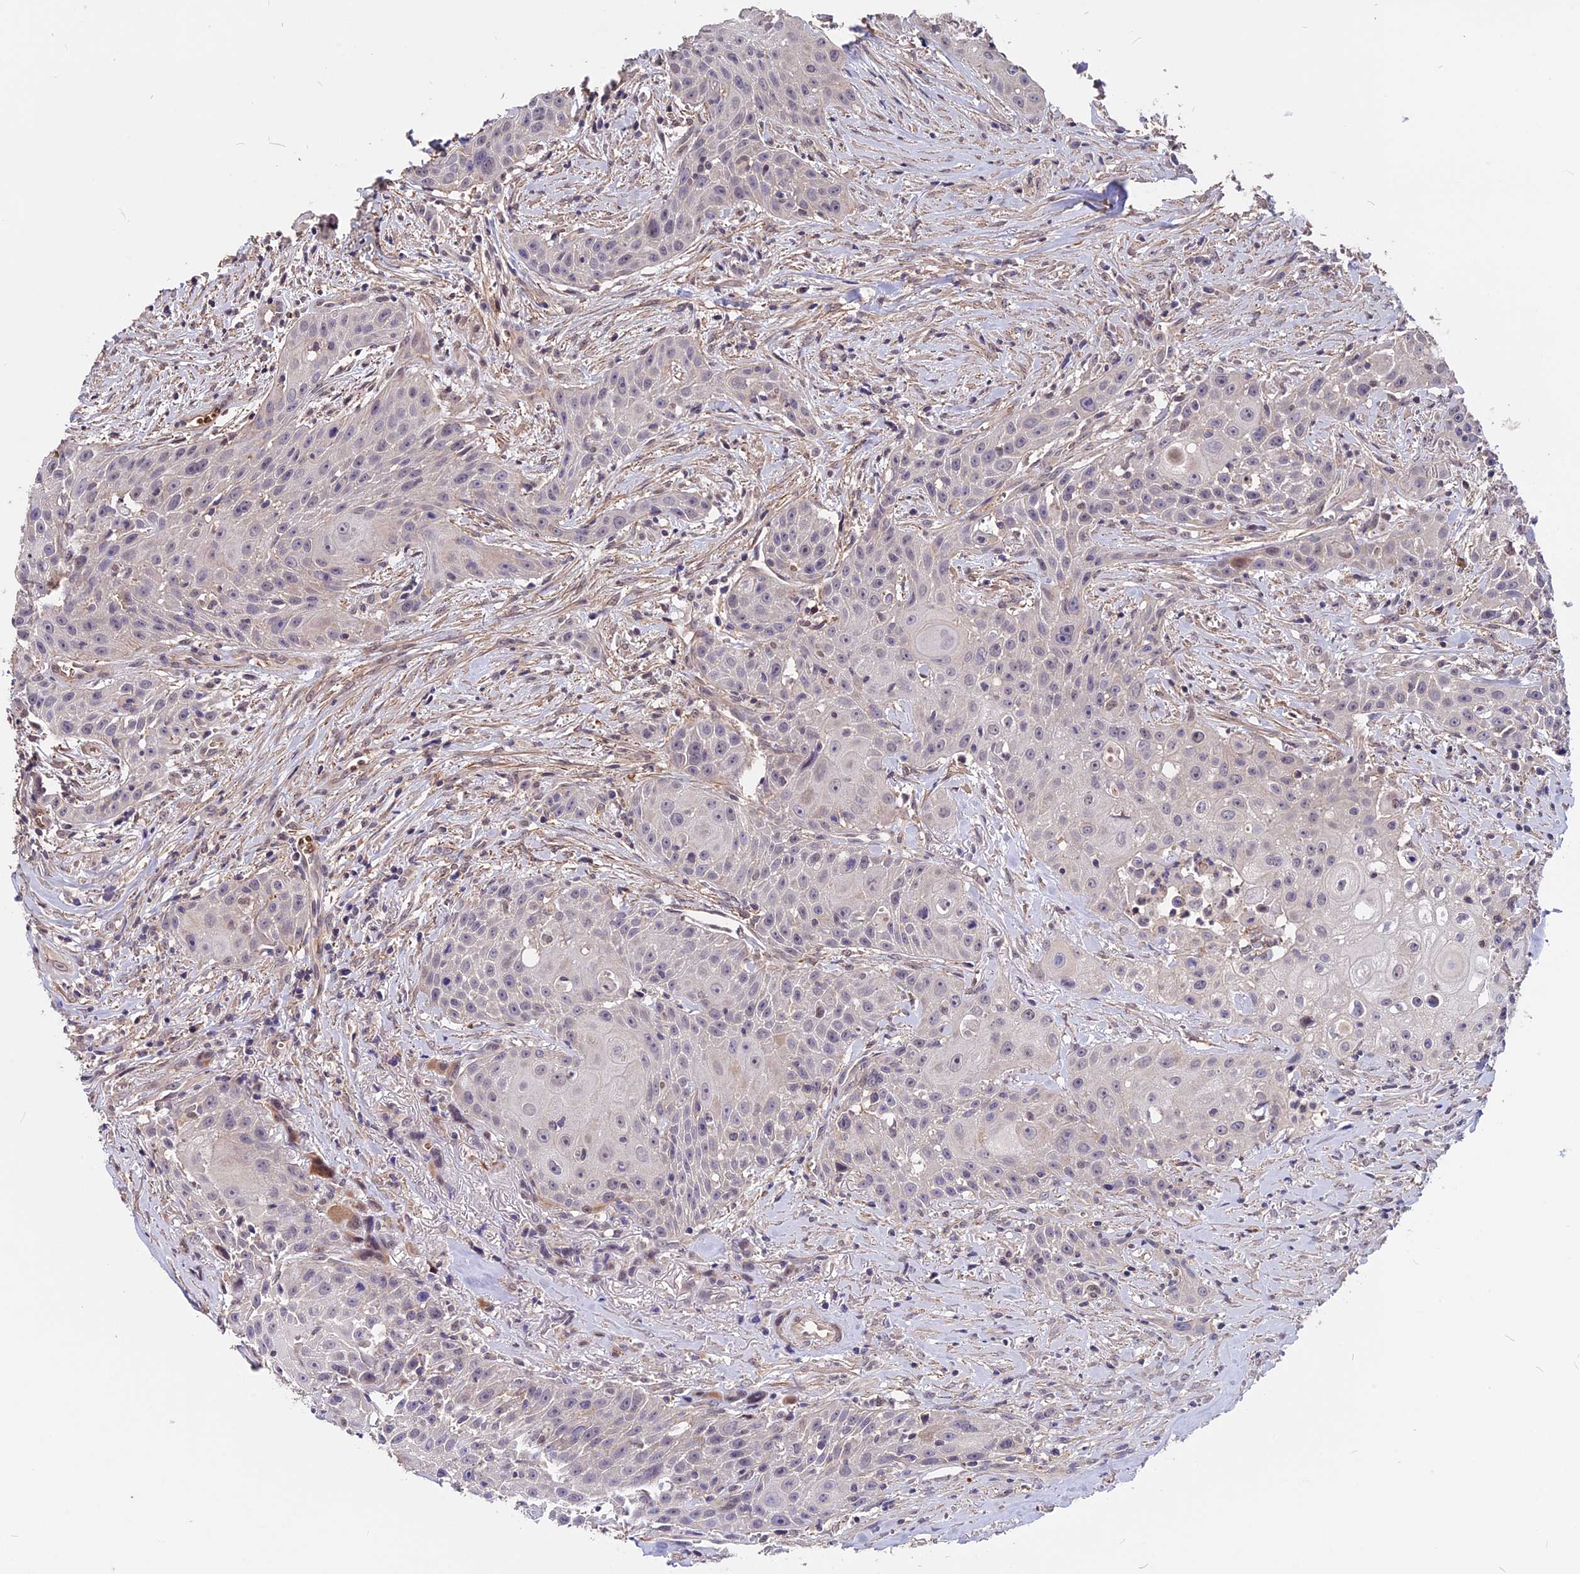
{"staining": {"intensity": "negative", "quantity": "none", "location": "none"}, "tissue": "head and neck cancer", "cell_type": "Tumor cells", "image_type": "cancer", "snomed": [{"axis": "morphology", "description": "Squamous cell carcinoma, NOS"}, {"axis": "topography", "description": "Oral tissue"}, {"axis": "topography", "description": "Head-Neck"}], "caption": "Tumor cells show no significant staining in head and neck squamous cell carcinoma.", "gene": "ZC3H10", "patient": {"sex": "female", "age": 82}}